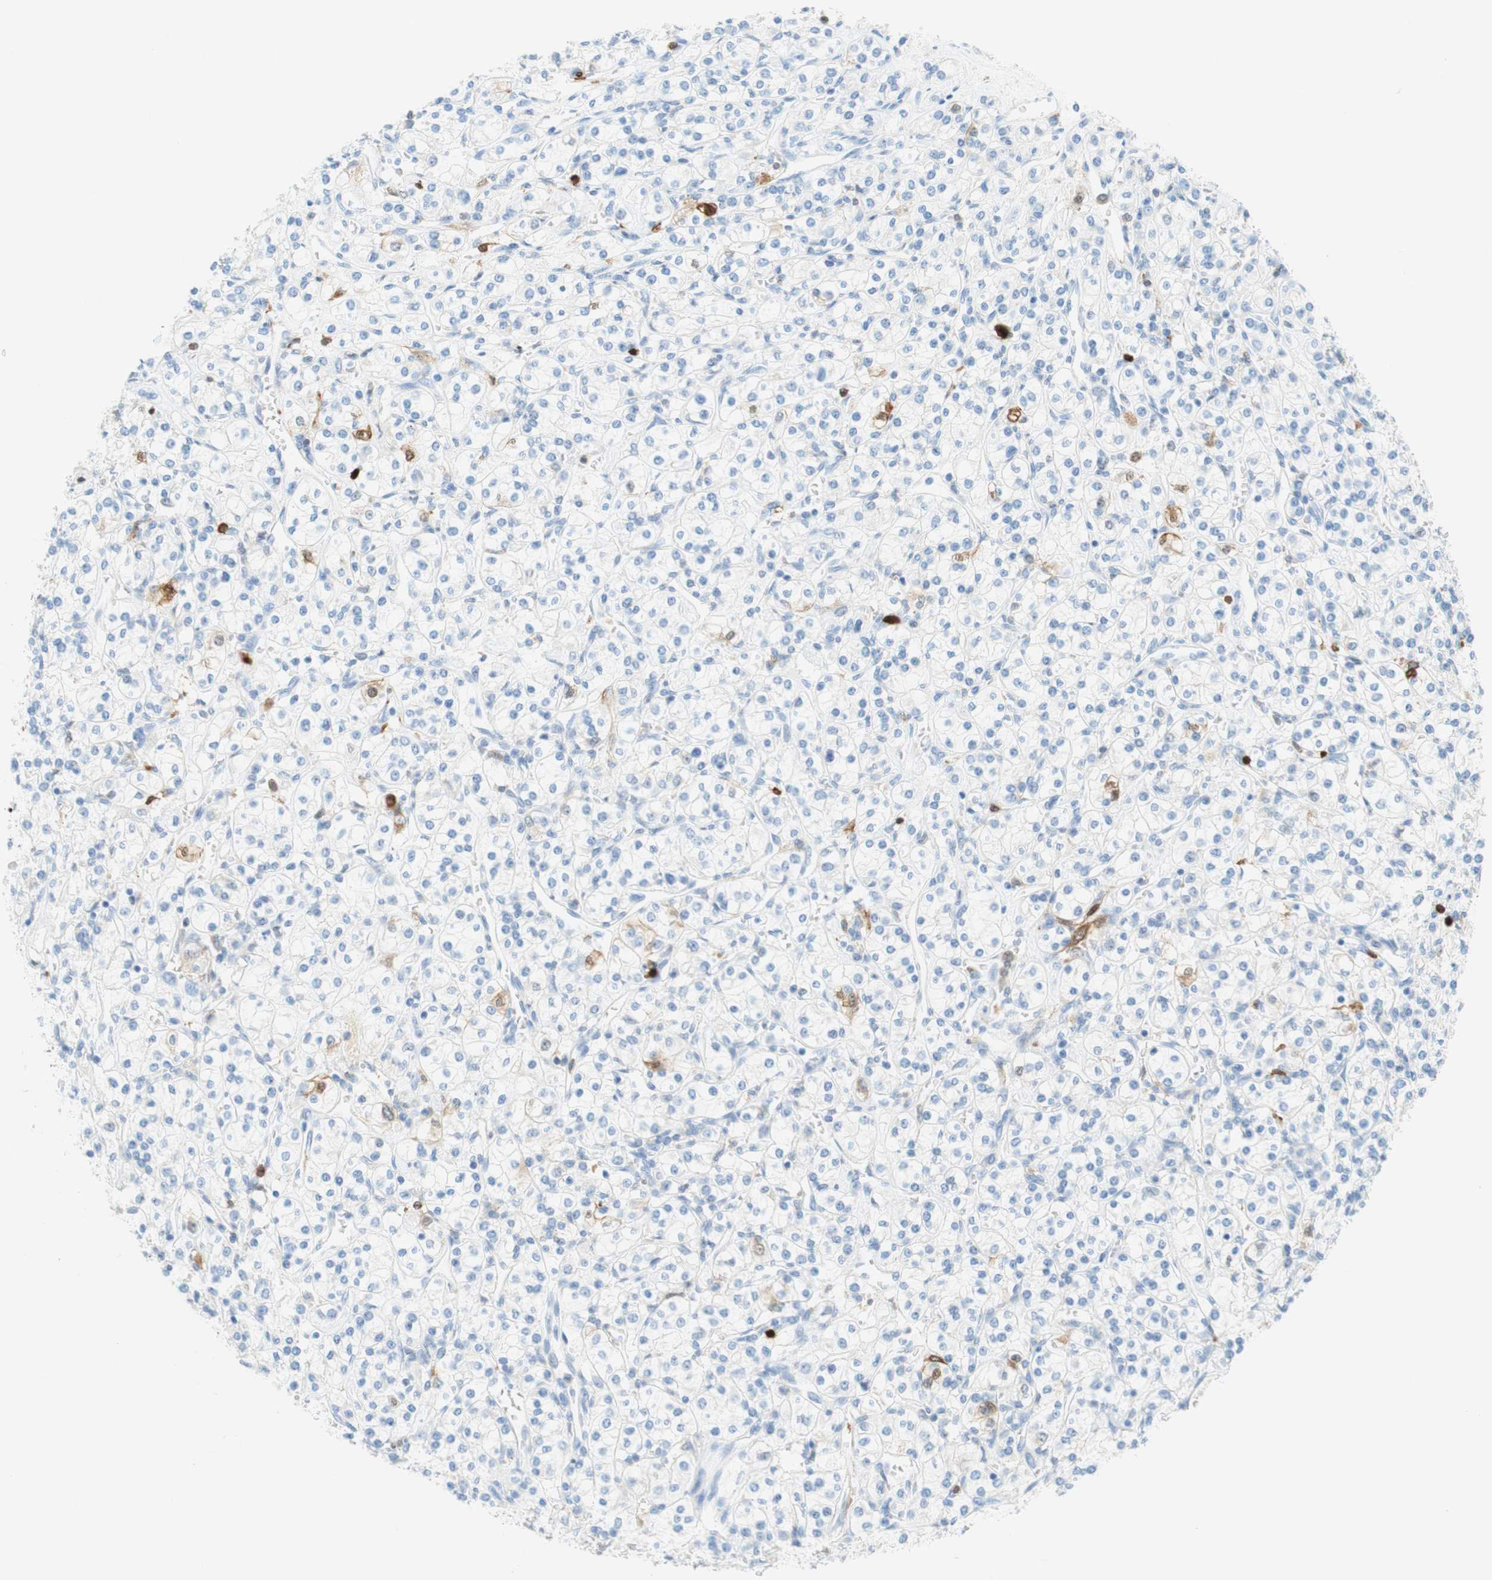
{"staining": {"intensity": "negative", "quantity": "none", "location": "none"}, "tissue": "renal cancer", "cell_type": "Tumor cells", "image_type": "cancer", "snomed": [{"axis": "morphology", "description": "Adenocarcinoma, NOS"}, {"axis": "topography", "description": "Kidney"}], "caption": "The immunohistochemistry histopathology image has no significant staining in tumor cells of renal cancer tissue.", "gene": "STMN1", "patient": {"sex": "male", "age": 77}}